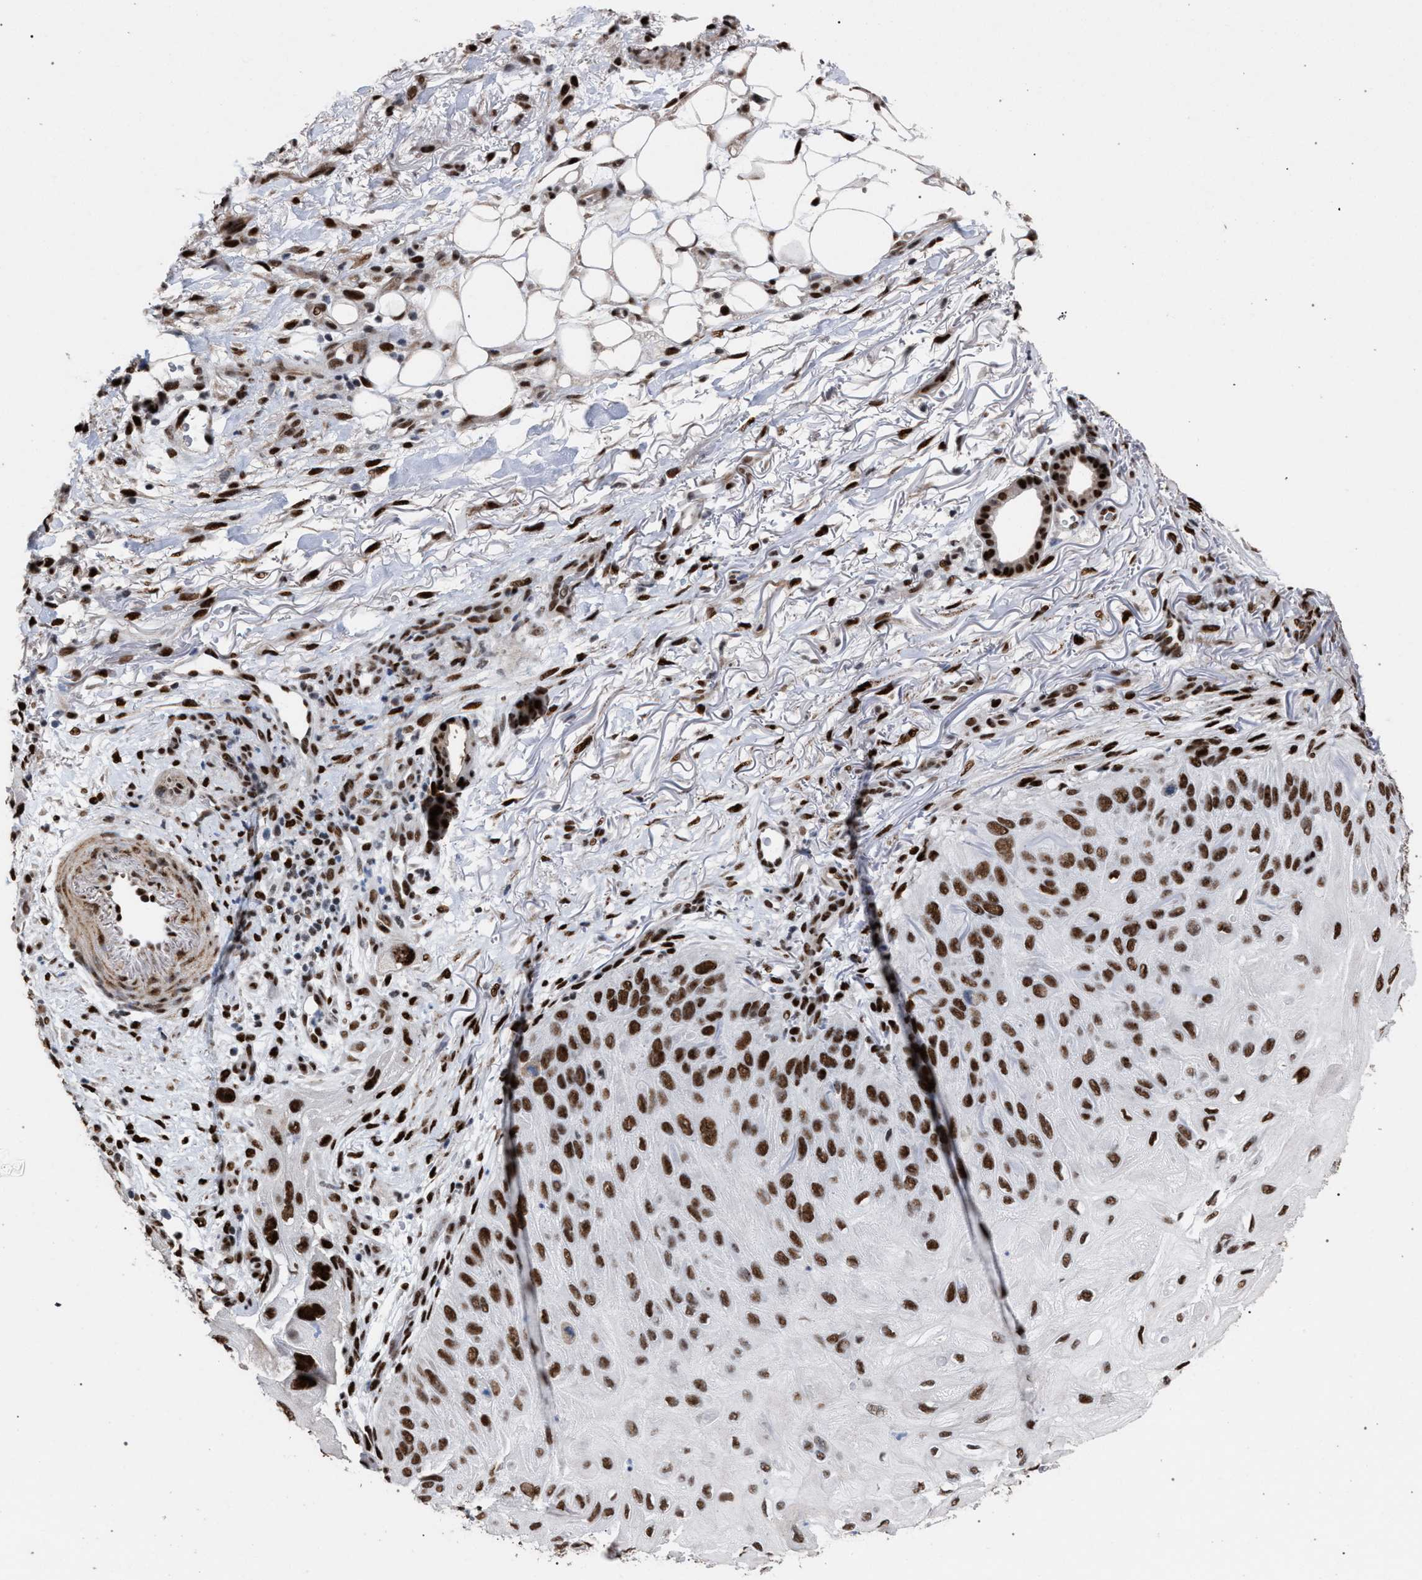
{"staining": {"intensity": "strong", "quantity": ">75%", "location": "nuclear"}, "tissue": "skin cancer", "cell_type": "Tumor cells", "image_type": "cancer", "snomed": [{"axis": "morphology", "description": "Squamous cell carcinoma, NOS"}, {"axis": "topography", "description": "Skin"}], "caption": "Tumor cells demonstrate high levels of strong nuclear staining in approximately >75% of cells in human squamous cell carcinoma (skin).", "gene": "TP53BP1", "patient": {"sex": "female", "age": 77}}